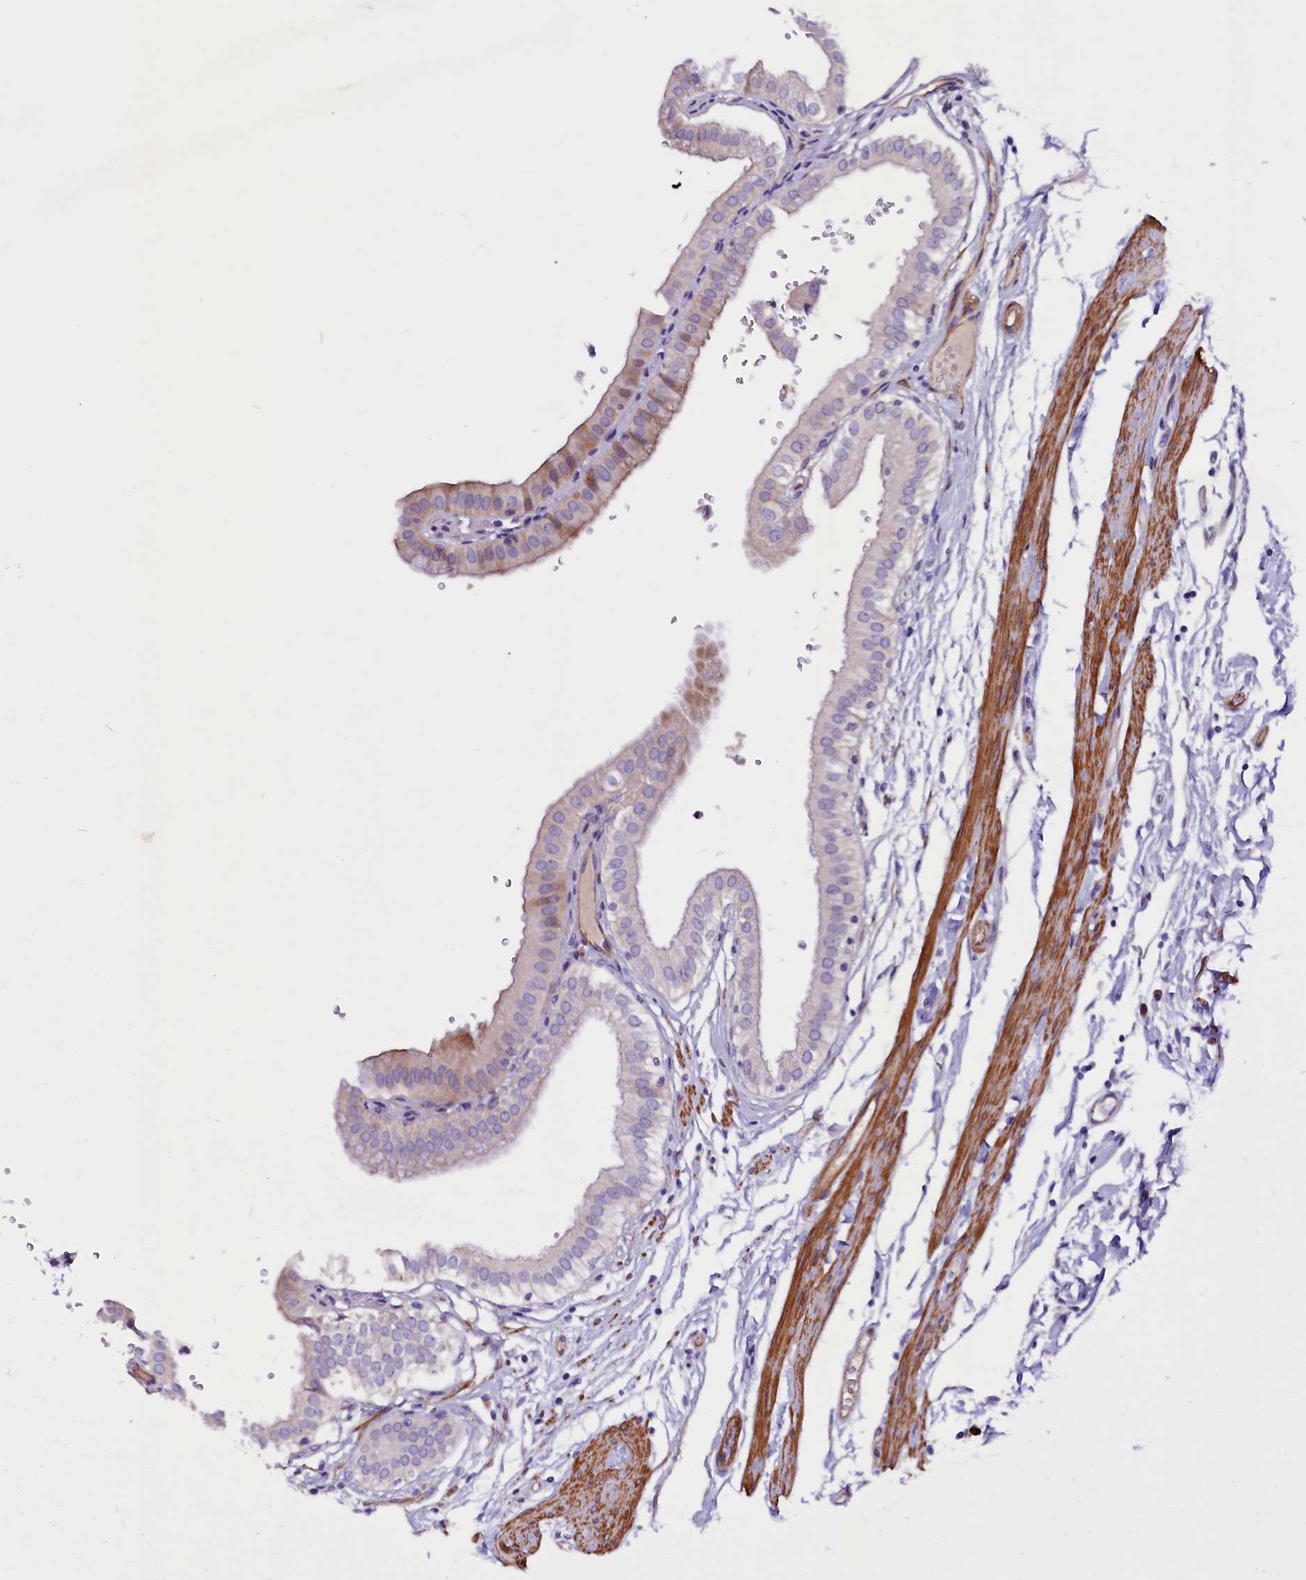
{"staining": {"intensity": "weak", "quantity": "<25%", "location": "cytoplasmic/membranous"}, "tissue": "gallbladder", "cell_type": "Glandular cells", "image_type": "normal", "snomed": [{"axis": "morphology", "description": "Normal tissue, NOS"}, {"axis": "topography", "description": "Gallbladder"}], "caption": "This is an immunohistochemistry histopathology image of benign gallbladder. There is no expression in glandular cells.", "gene": "ZNF749", "patient": {"sex": "female", "age": 61}}